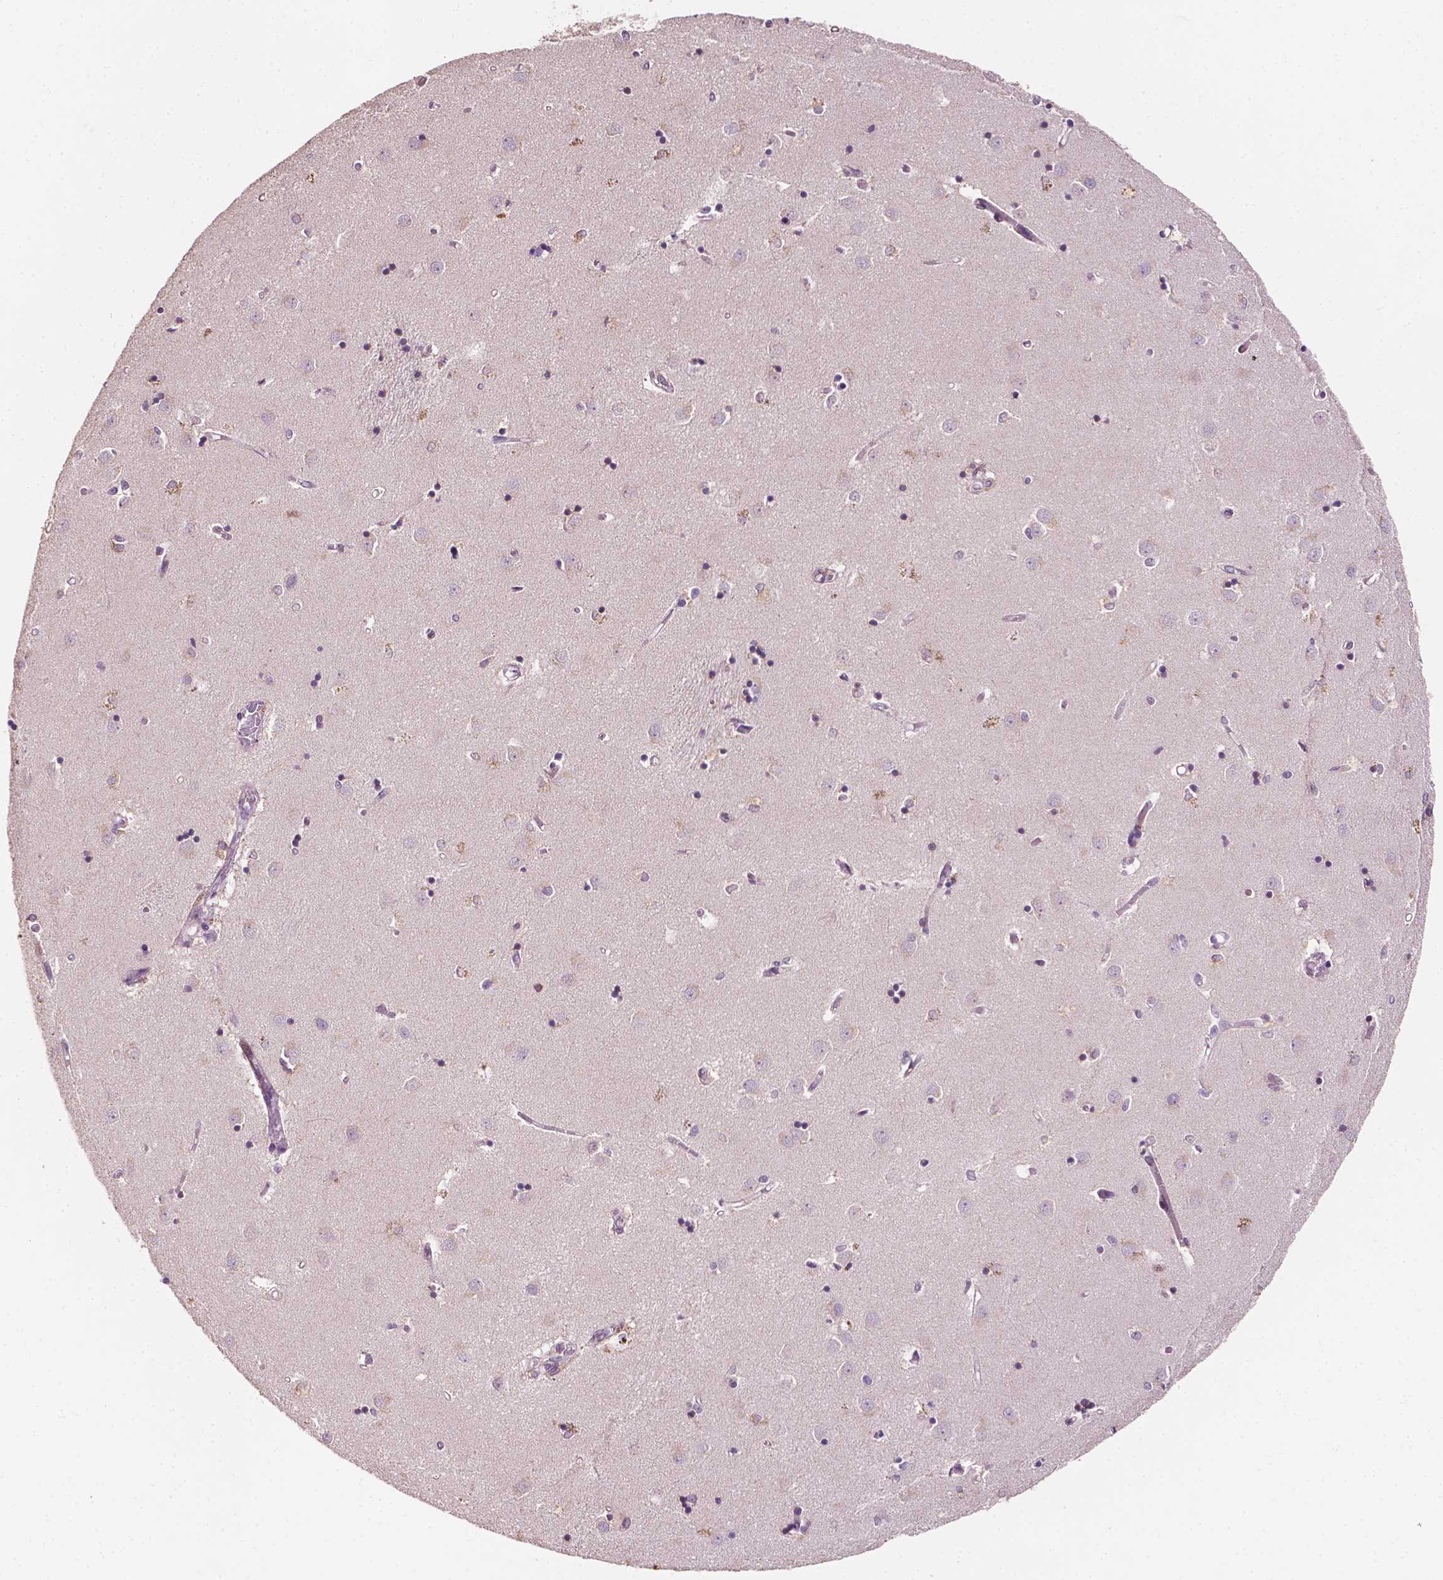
{"staining": {"intensity": "negative", "quantity": "none", "location": "none"}, "tissue": "caudate", "cell_type": "Glial cells", "image_type": "normal", "snomed": [{"axis": "morphology", "description": "Normal tissue, NOS"}, {"axis": "topography", "description": "Lateral ventricle wall"}], "caption": "Glial cells are negative for brown protein staining in benign caudate. (DAB IHC visualized using brightfield microscopy, high magnification).", "gene": "EBAG9", "patient": {"sex": "male", "age": 54}}